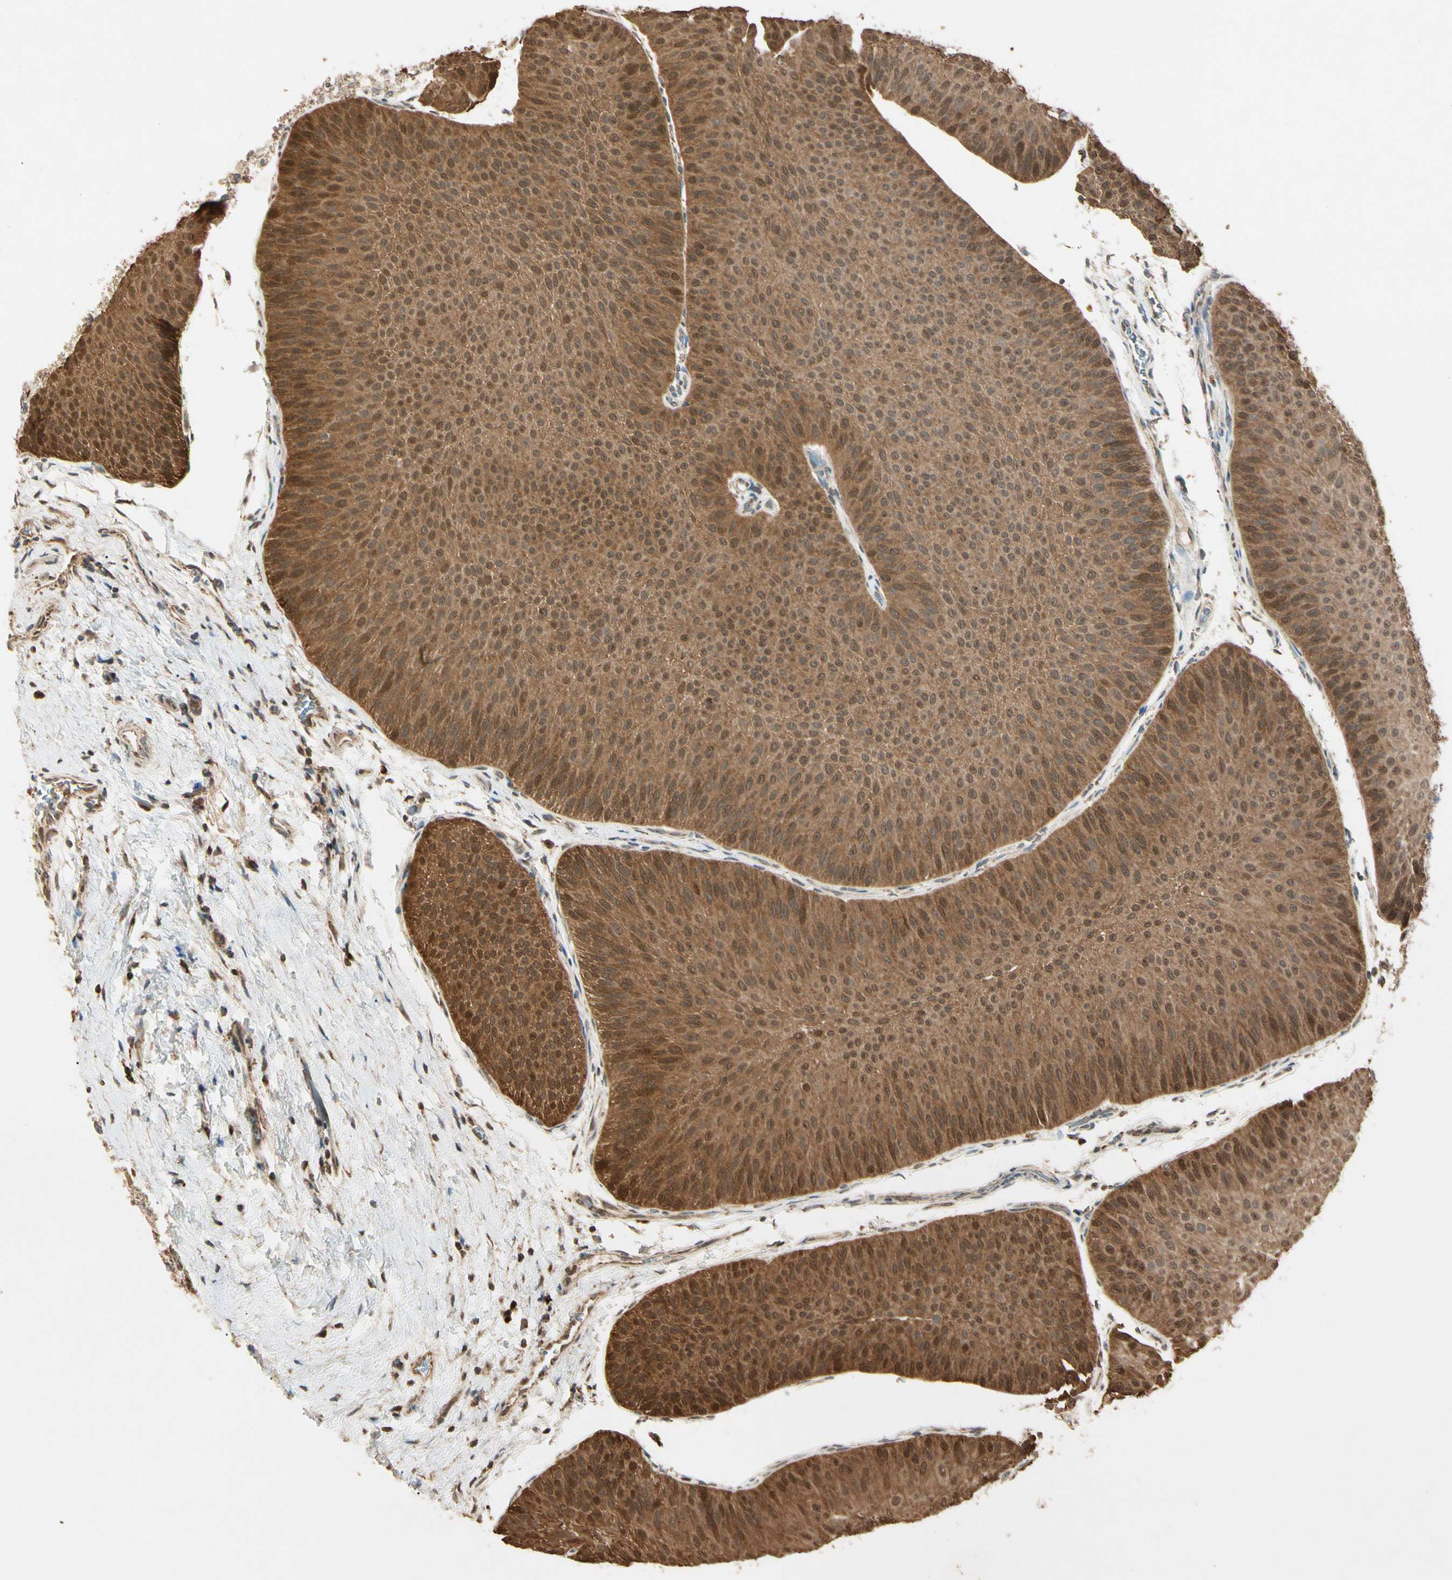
{"staining": {"intensity": "moderate", "quantity": ">75%", "location": "cytoplasmic/membranous,nuclear"}, "tissue": "urothelial cancer", "cell_type": "Tumor cells", "image_type": "cancer", "snomed": [{"axis": "morphology", "description": "Urothelial carcinoma, Low grade"}, {"axis": "topography", "description": "Urinary bladder"}], "caption": "DAB (3,3'-diaminobenzidine) immunohistochemical staining of human urothelial cancer reveals moderate cytoplasmic/membranous and nuclear protein staining in approximately >75% of tumor cells.", "gene": "PRDX5", "patient": {"sex": "female", "age": 60}}